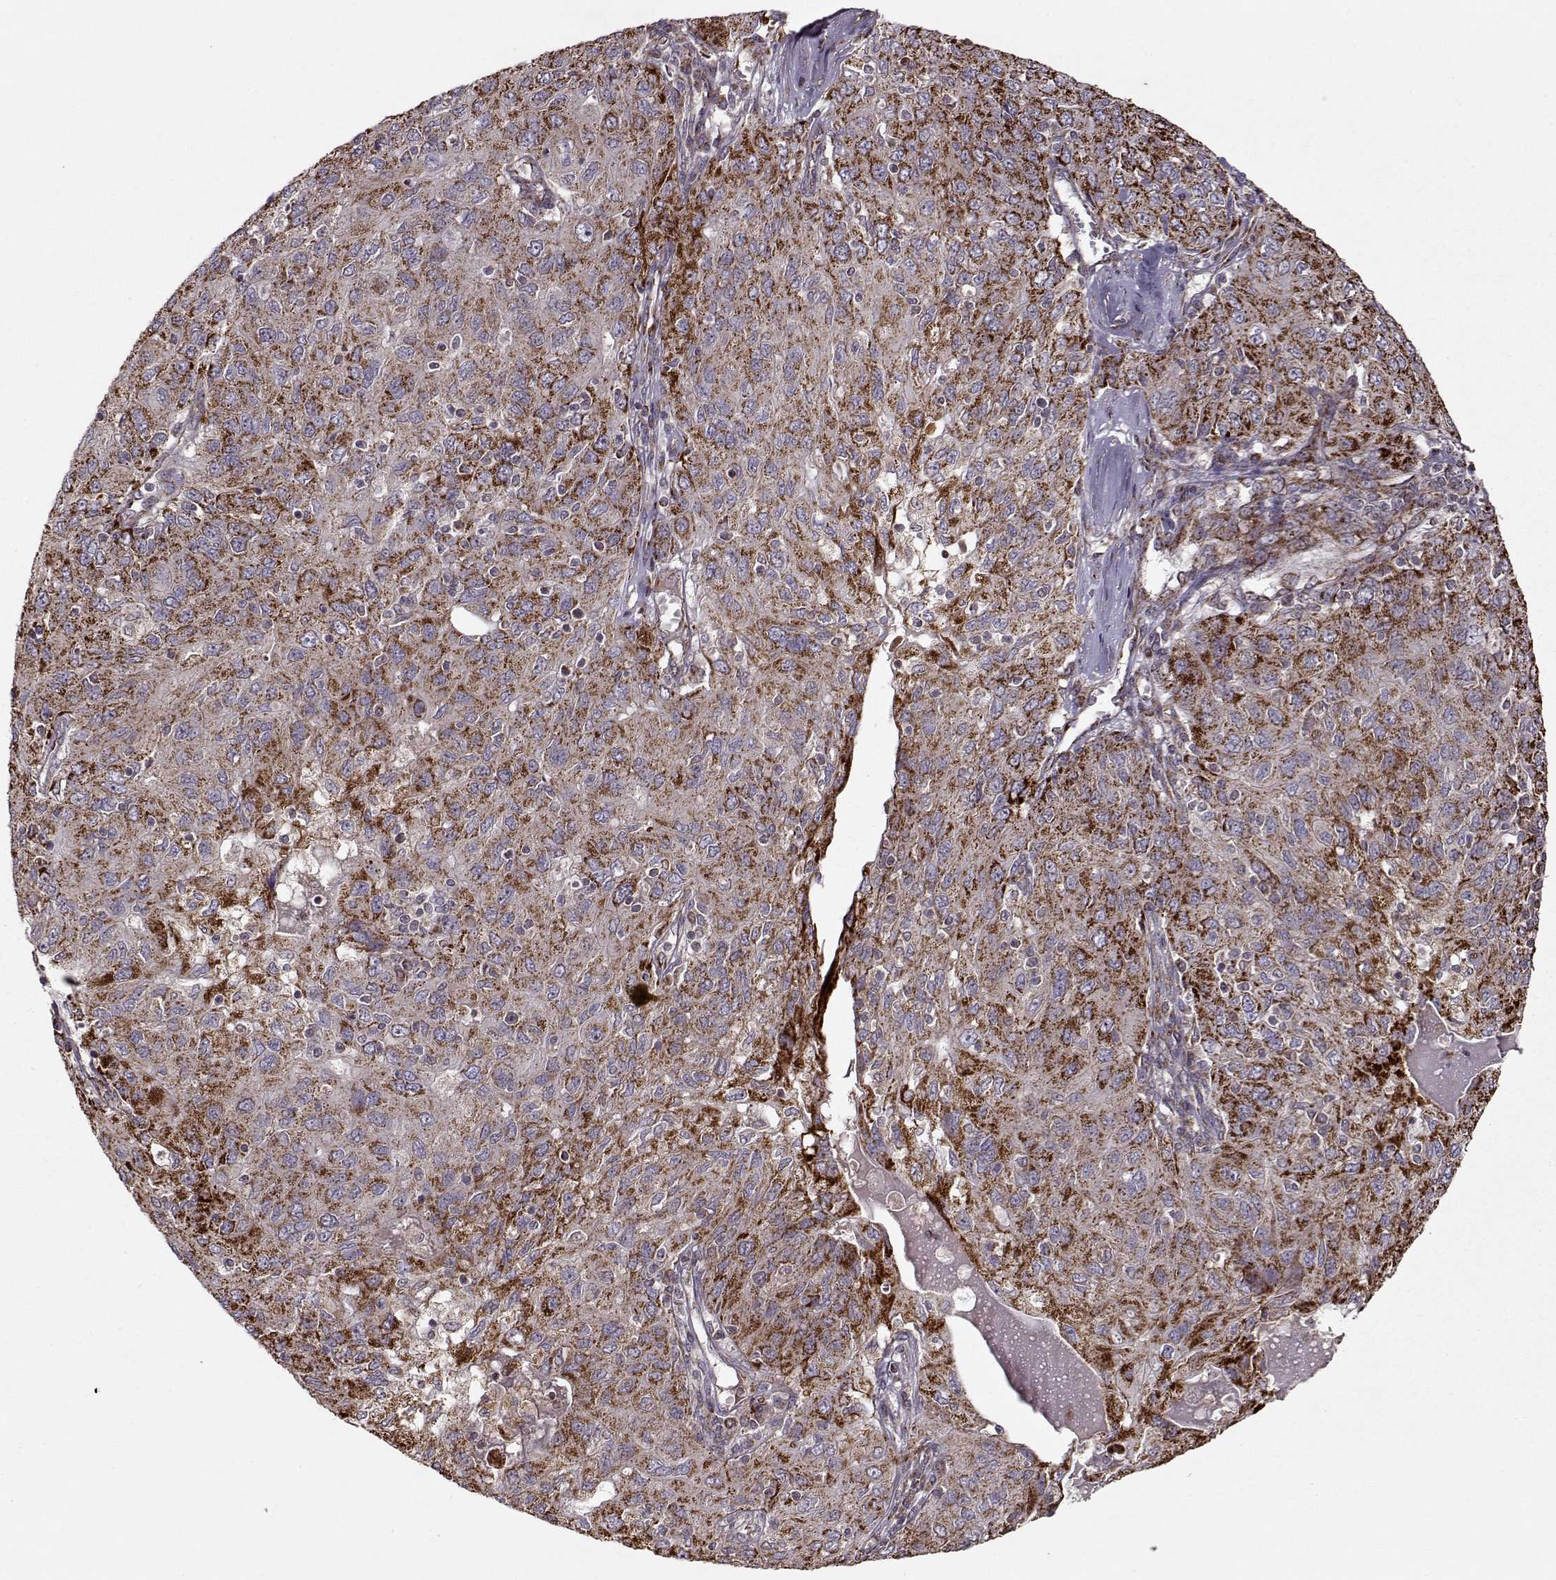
{"staining": {"intensity": "strong", "quantity": ">75%", "location": "cytoplasmic/membranous"}, "tissue": "ovarian cancer", "cell_type": "Tumor cells", "image_type": "cancer", "snomed": [{"axis": "morphology", "description": "Carcinoma, endometroid"}, {"axis": "topography", "description": "Ovary"}], "caption": "Strong cytoplasmic/membranous protein staining is present in about >75% of tumor cells in ovarian cancer.", "gene": "CMTM3", "patient": {"sex": "female", "age": 50}}